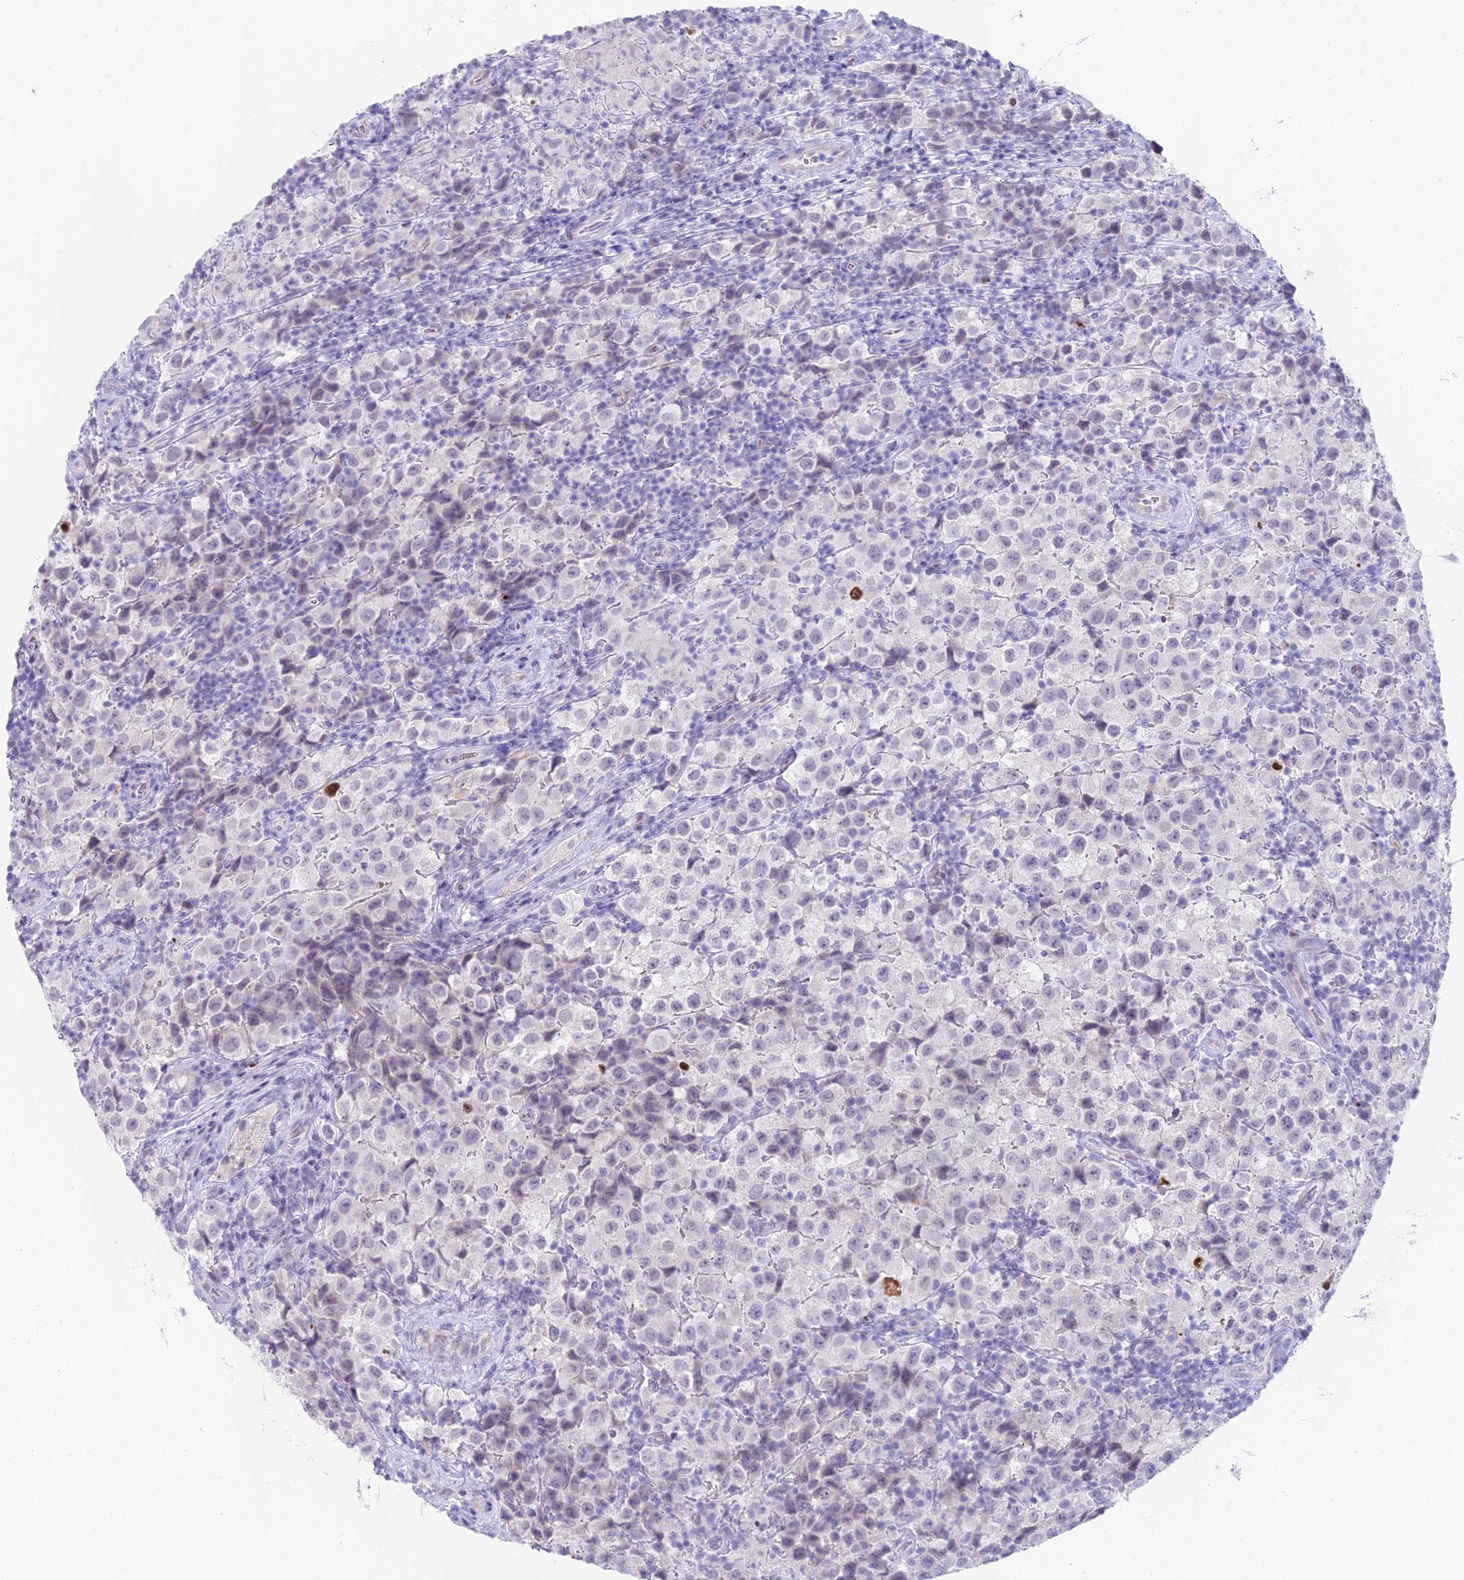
{"staining": {"intensity": "negative", "quantity": "none", "location": "none"}, "tissue": "testis cancer", "cell_type": "Tumor cells", "image_type": "cancer", "snomed": [{"axis": "morphology", "description": "Seminoma, NOS"}, {"axis": "morphology", "description": "Carcinoma, Embryonal, NOS"}, {"axis": "topography", "description": "Testis"}], "caption": "Immunohistochemical staining of human testis cancer displays no significant expression in tumor cells.", "gene": "CC2D2A", "patient": {"sex": "male", "age": 41}}